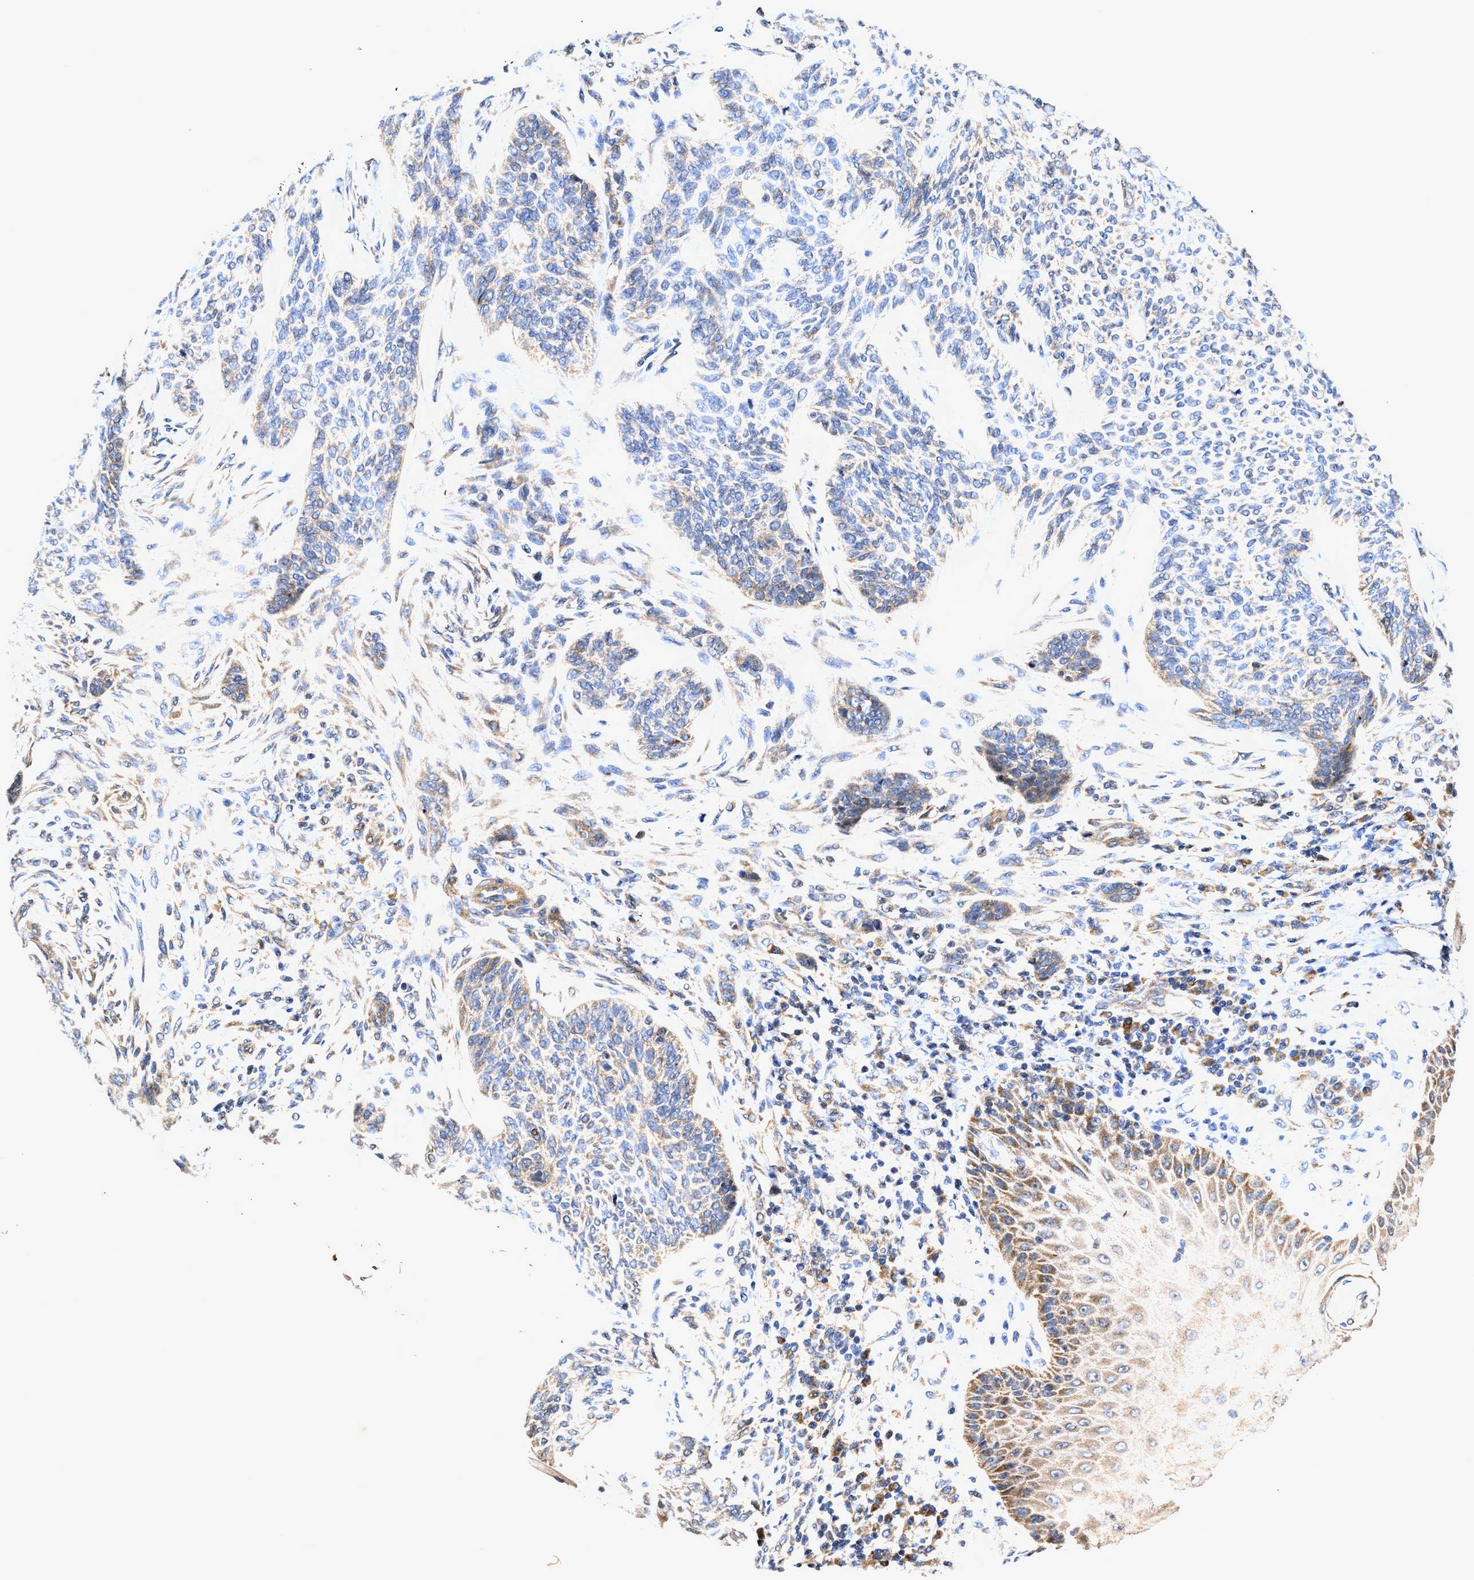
{"staining": {"intensity": "weak", "quantity": "<25%", "location": "cytoplasmic/membranous"}, "tissue": "skin cancer", "cell_type": "Tumor cells", "image_type": "cancer", "snomed": [{"axis": "morphology", "description": "Basal cell carcinoma"}, {"axis": "topography", "description": "Skin"}], "caption": "Immunohistochemistry (IHC) image of neoplastic tissue: human skin cancer stained with DAB (3,3'-diaminobenzidine) exhibits no significant protein expression in tumor cells.", "gene": "EFNA4", "patient": {"sex": "male", "age": 55}}